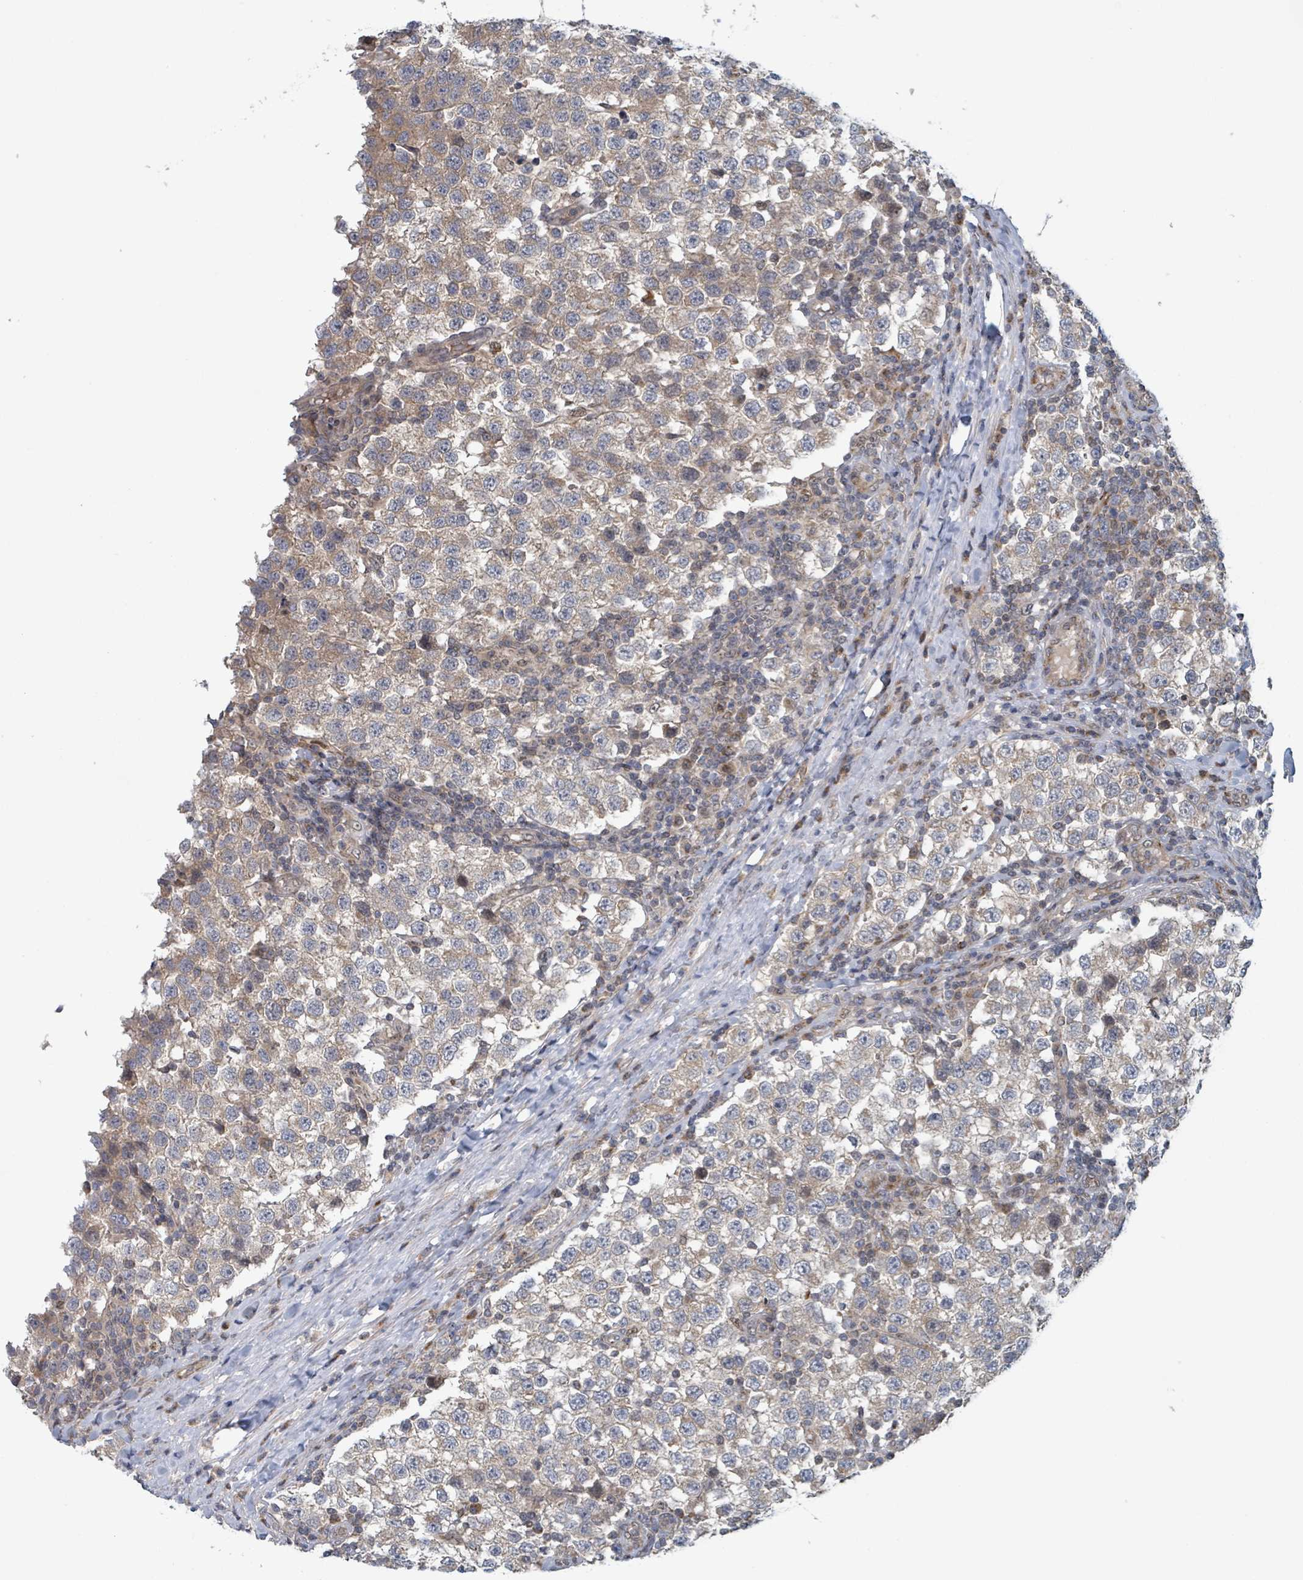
{"staining": {"intensity": "weak", "quantity": ">75%", "location": "cytoplasmic/membranous"}, "tissue": "testis cancer", "cell_type": "Tumor cells", "image_type": "cancer", "snomed": [{"axis": "morphology", "description": "Seminoma, NOS"}, {"axis": "topography", "description": "Testis"}], "caption": "Tumor cells demonstrate weak cytoplasmic/membranous positivity in approximately >75% of cells in testis cancer (seminoma). (DAB = brown stain, brightfield microscopy at high magnification).", "gene": "HIVEP1", "patient": {"sex": "male", "age": 34}}